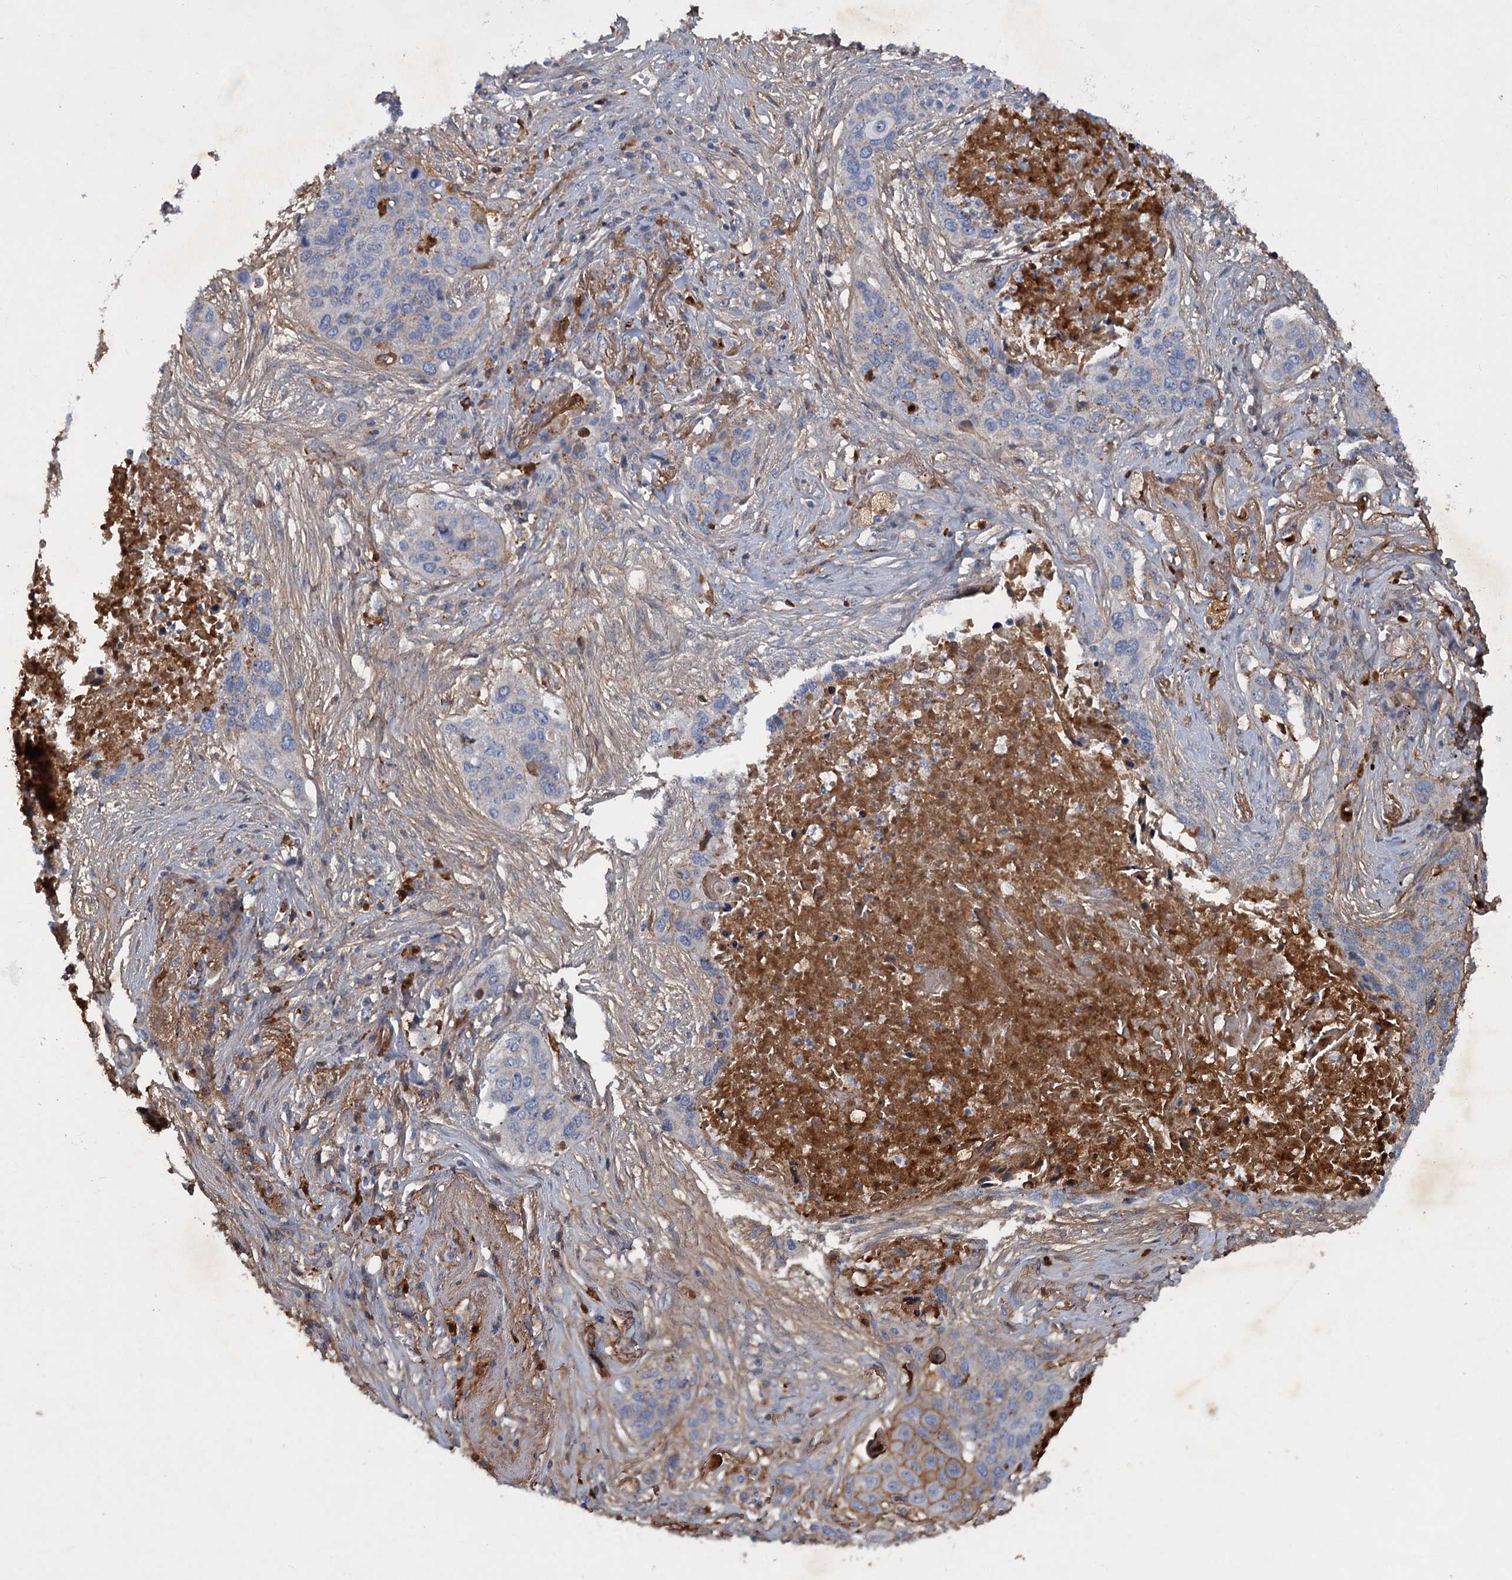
{"staining": {"intensity": "moderate", "quantity": "<25%", "location": "cytoplasmic/membranous"}, "tissue": "lung cancer", "cell_type": "Tumor cells", "image_type": "cancer", "snomed": [{"axis": "morphology", "description": "Squamous cell carcinoma, NOS"}, {"axis": "topography", "description": "Lung"}], "caption": "Tumor cells show low levels of moderate cytoplasmic/membranous expression in approximately <25% of cells in human lung squamous cell carcinoma.", "gene": "CHRD", "patient": {"sex": "female", "age": 63}}